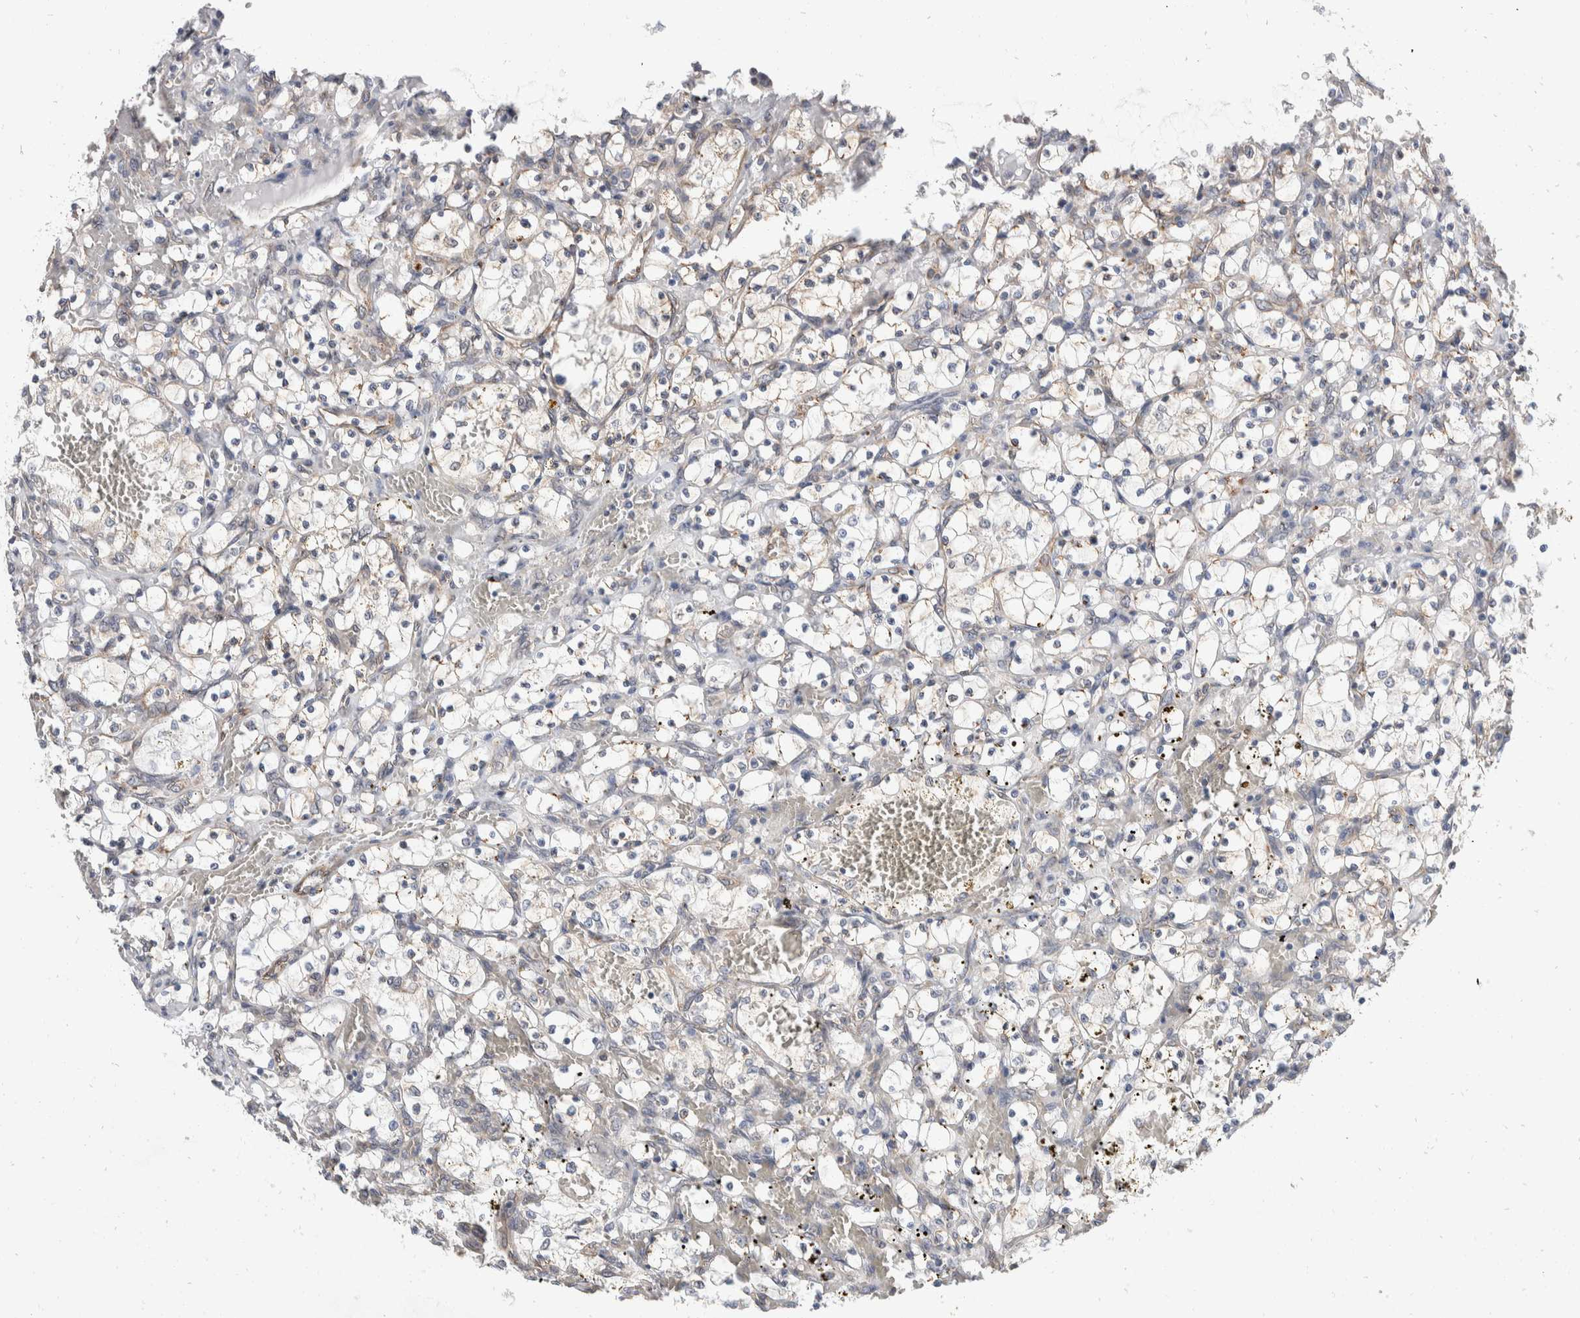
{"staining": {"intensity": "weak", "quantity": "<25%", "location": "cytoplasmic/membranous"}, "tissue": "renal cancer", "cell_type": "Tumor cells", "image_type": "cancer", "snomed": [{"axis": "morphology", "description": "Adenocarcinoma, NOS"}, {"axis": "topography", "description": "Kidney"}], "caption": "IHC photomicrograph of neoplastic tissue: renal cancer (adenocarcinoma) stained with DAB (3,3'-diaminobenzidine) shows no significant protein positivity in tumor cells.", "gene": "TMEM245", "patient": {"sex": "female", "age": 69}}